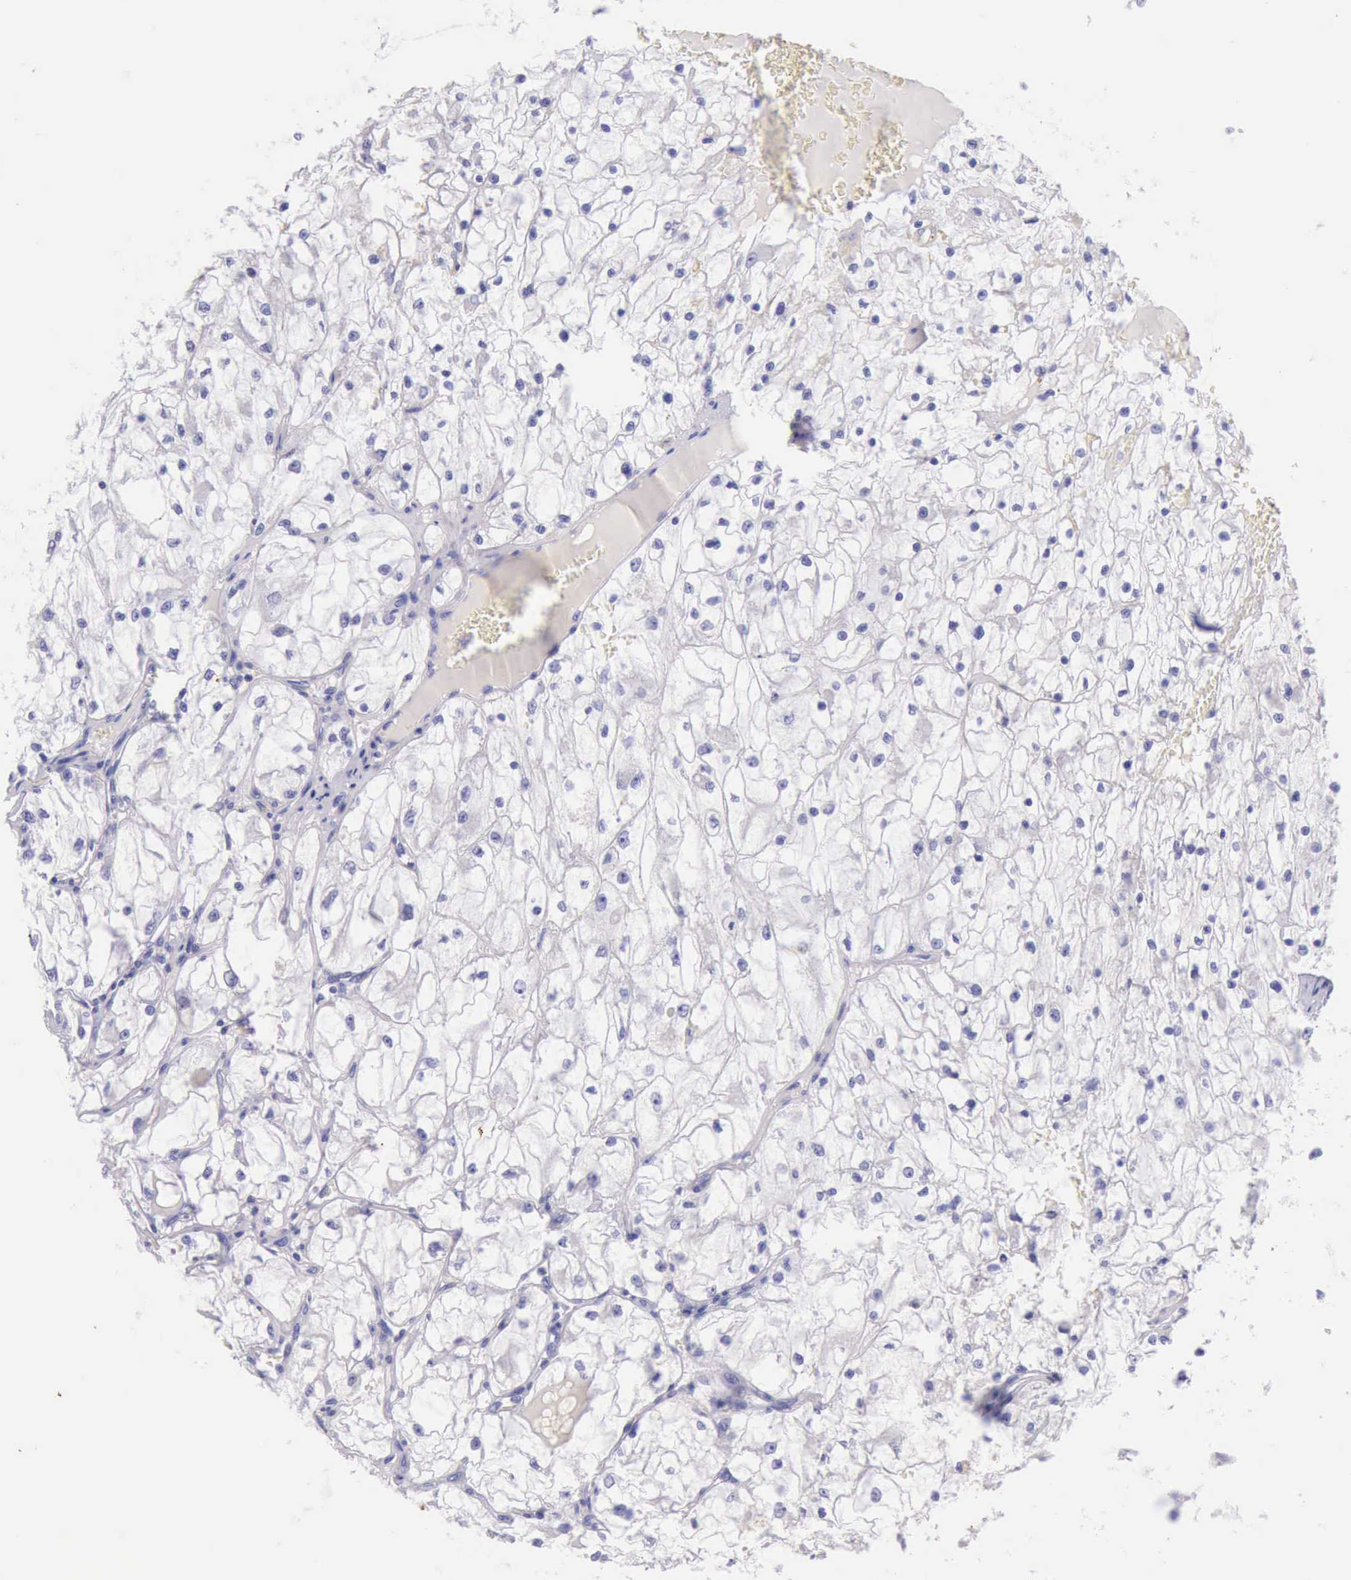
{"staining": {"intensity": "negative", "quantity": "none", "location": "none"}, "tissue": "renal cancer", "cell_type": "Tumor cells", "image_type": "cancer", "snomed": [{"axis": "morphology", "description": "Adenocarcinoma, NOS"}, {"axis": "topography", "description": "Kidney"}], "caption": "Protein analysis of renal adenocarcinoma shows no significant positivity in tumor cells. The staining is performed using DAB (3,3'-diaminobenzidine) brown chromogen with nuclei counter-stained in using hematoxylin.", "gene": "KRT8", "patient": {"sex": "male", "age": 61}}